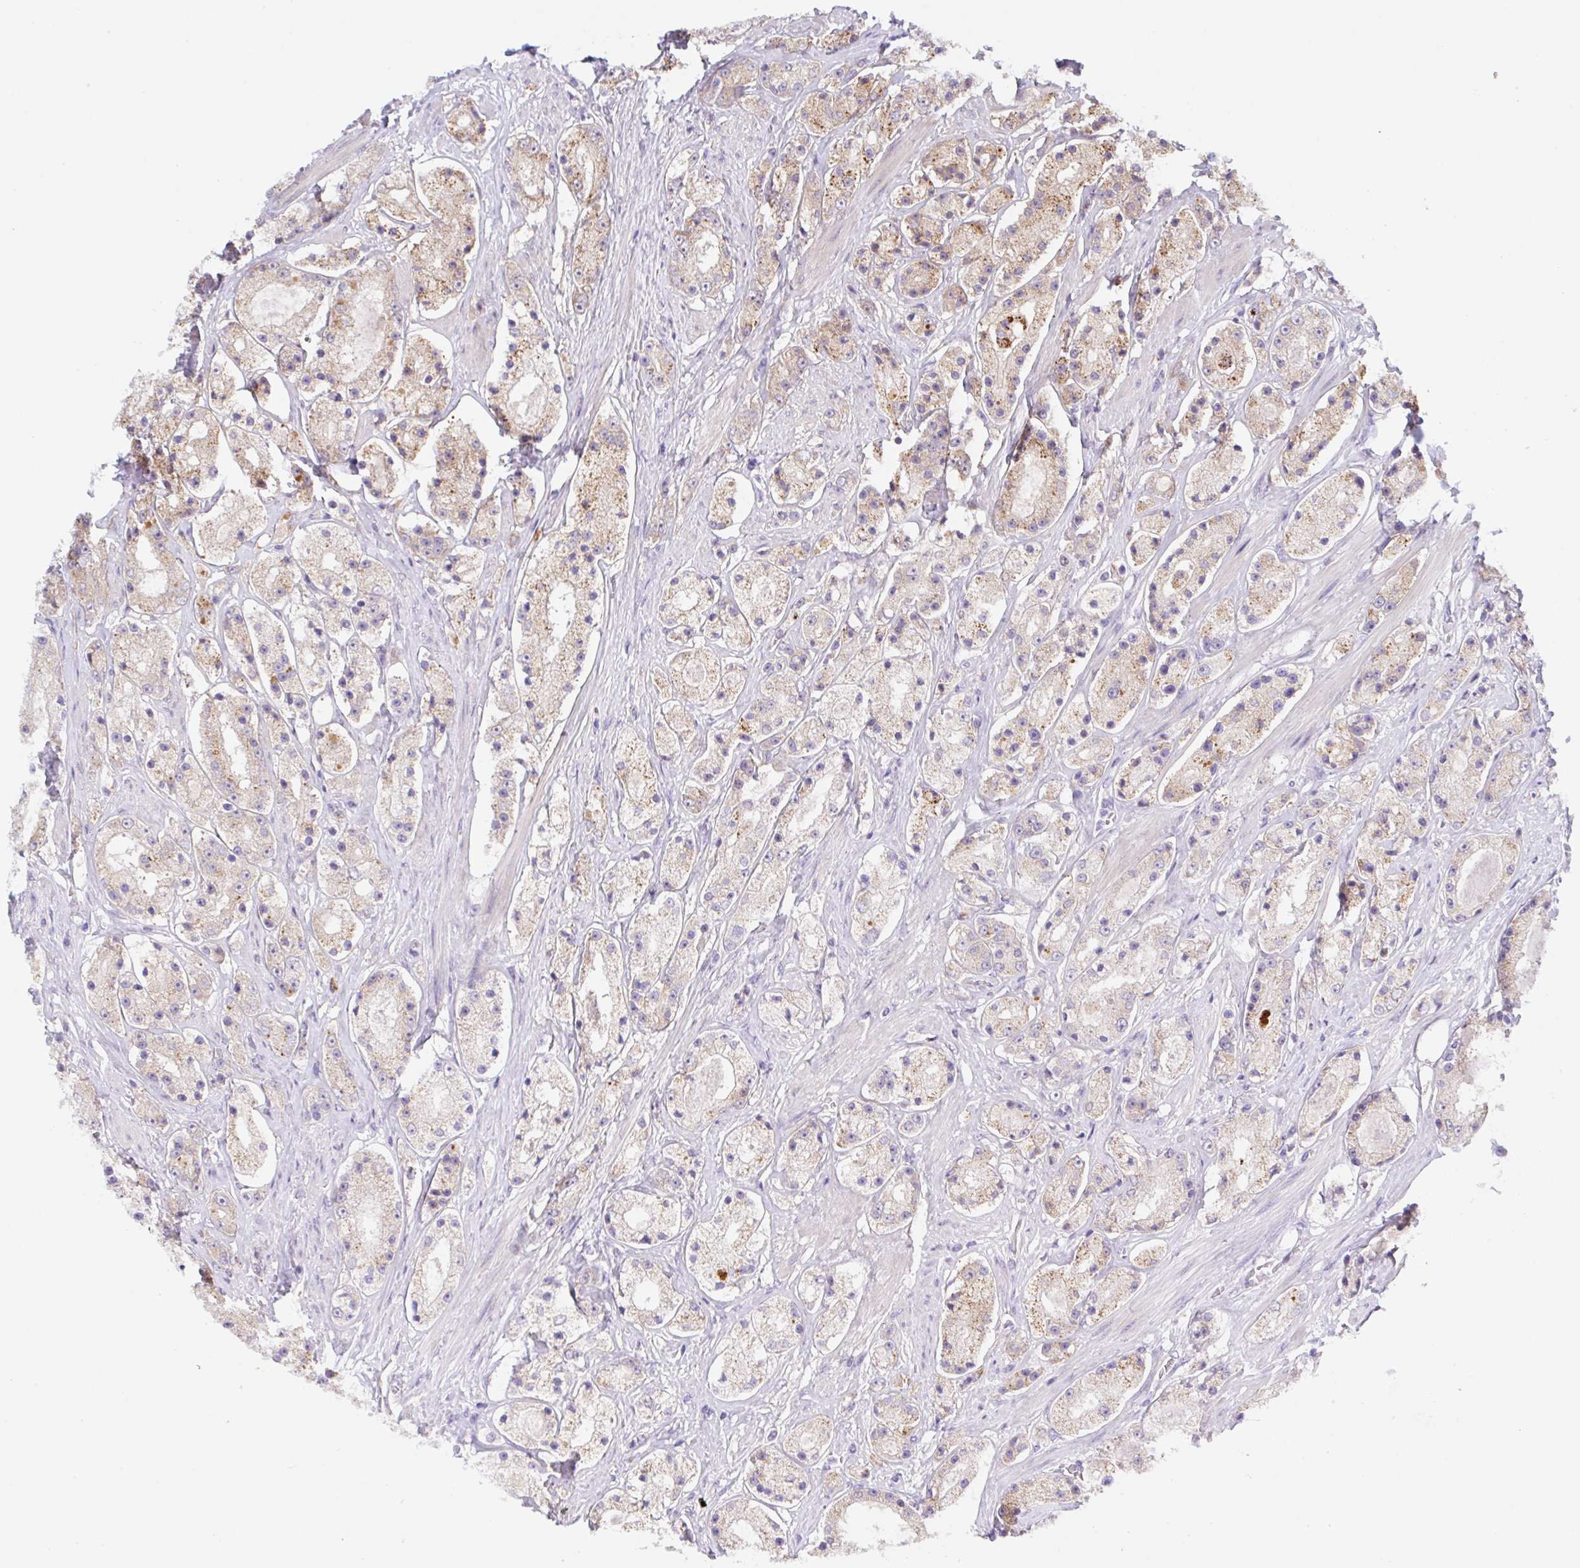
{"staining": {"intensity": "moderate", "quantity": "25%-75%", "location": "cytoplasmic/membranous"}, "tissue": "prostate cancer", "cell_type": "Tumor cells", "image_type": "cancer", "snomed": [{"axis": "morphology", "description": "Adenocarcinoma, High grade"}, {"axis": "topography", "description": "Prostate"}], "caption": "The immunohistochemical stain labels moderate cytoplasmic/membranous expression in tumor cells of prostate high-grade adenocarcinoma tissue. The protein is shown in brown color, while the nuclei are stained blue.", "gene": "TBPL2", "patient": {"sex": "male", "age": 67}}